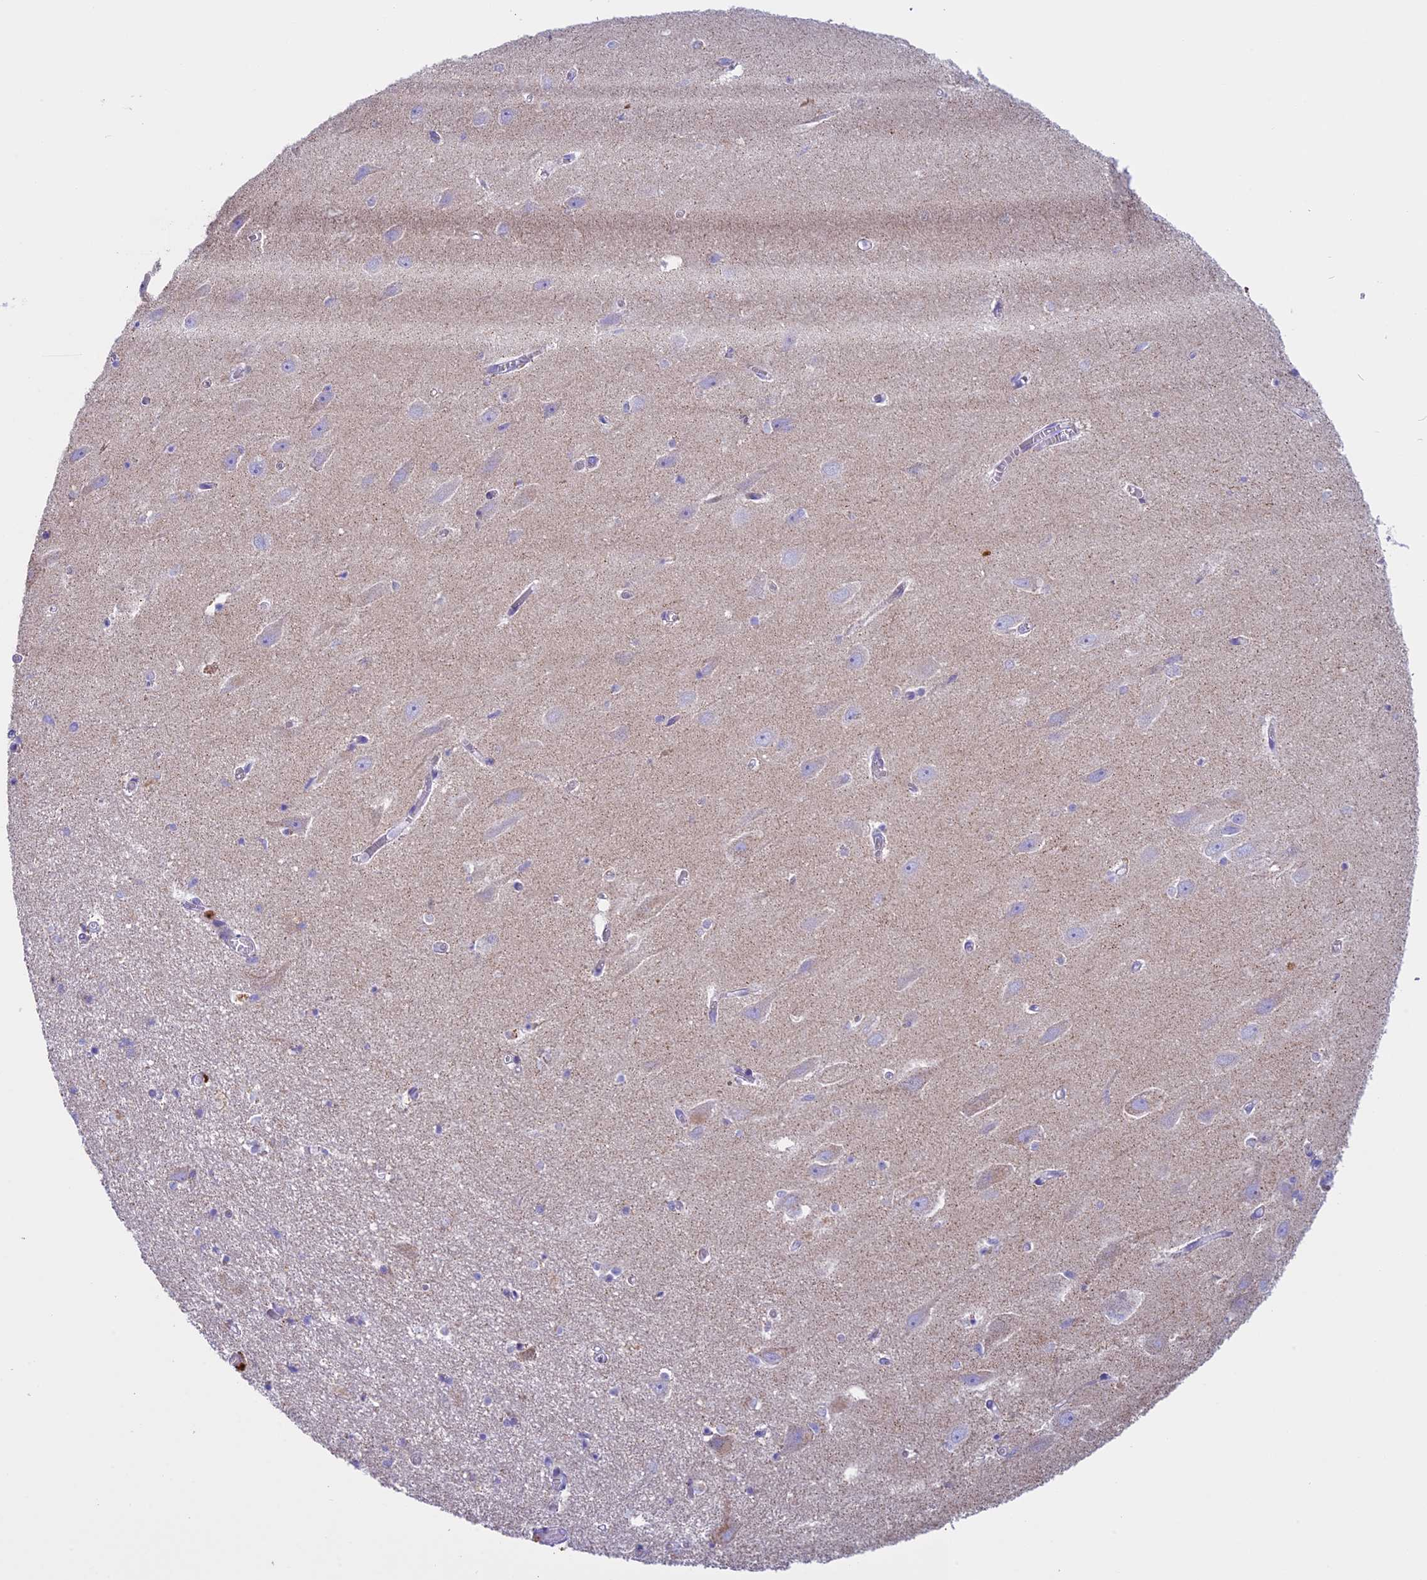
{"staining": {"intensity": "negative", "quantity": "none", "location": "none"}, "tissue": "hippocampus", "cell_type": "Glial cells", "image_type": "normal", "snomed": [{"axis": "morphology", "description": "Normal tissue, NOS"}, {"axis": "topography", "description": "Hippocampus"}], "caption": "Immunohistochemical staining of normal hippocampus shows no significant positivity in glial cells.", "gene": "ZNF563", "patient": {"sex": "female", "age": 64}}